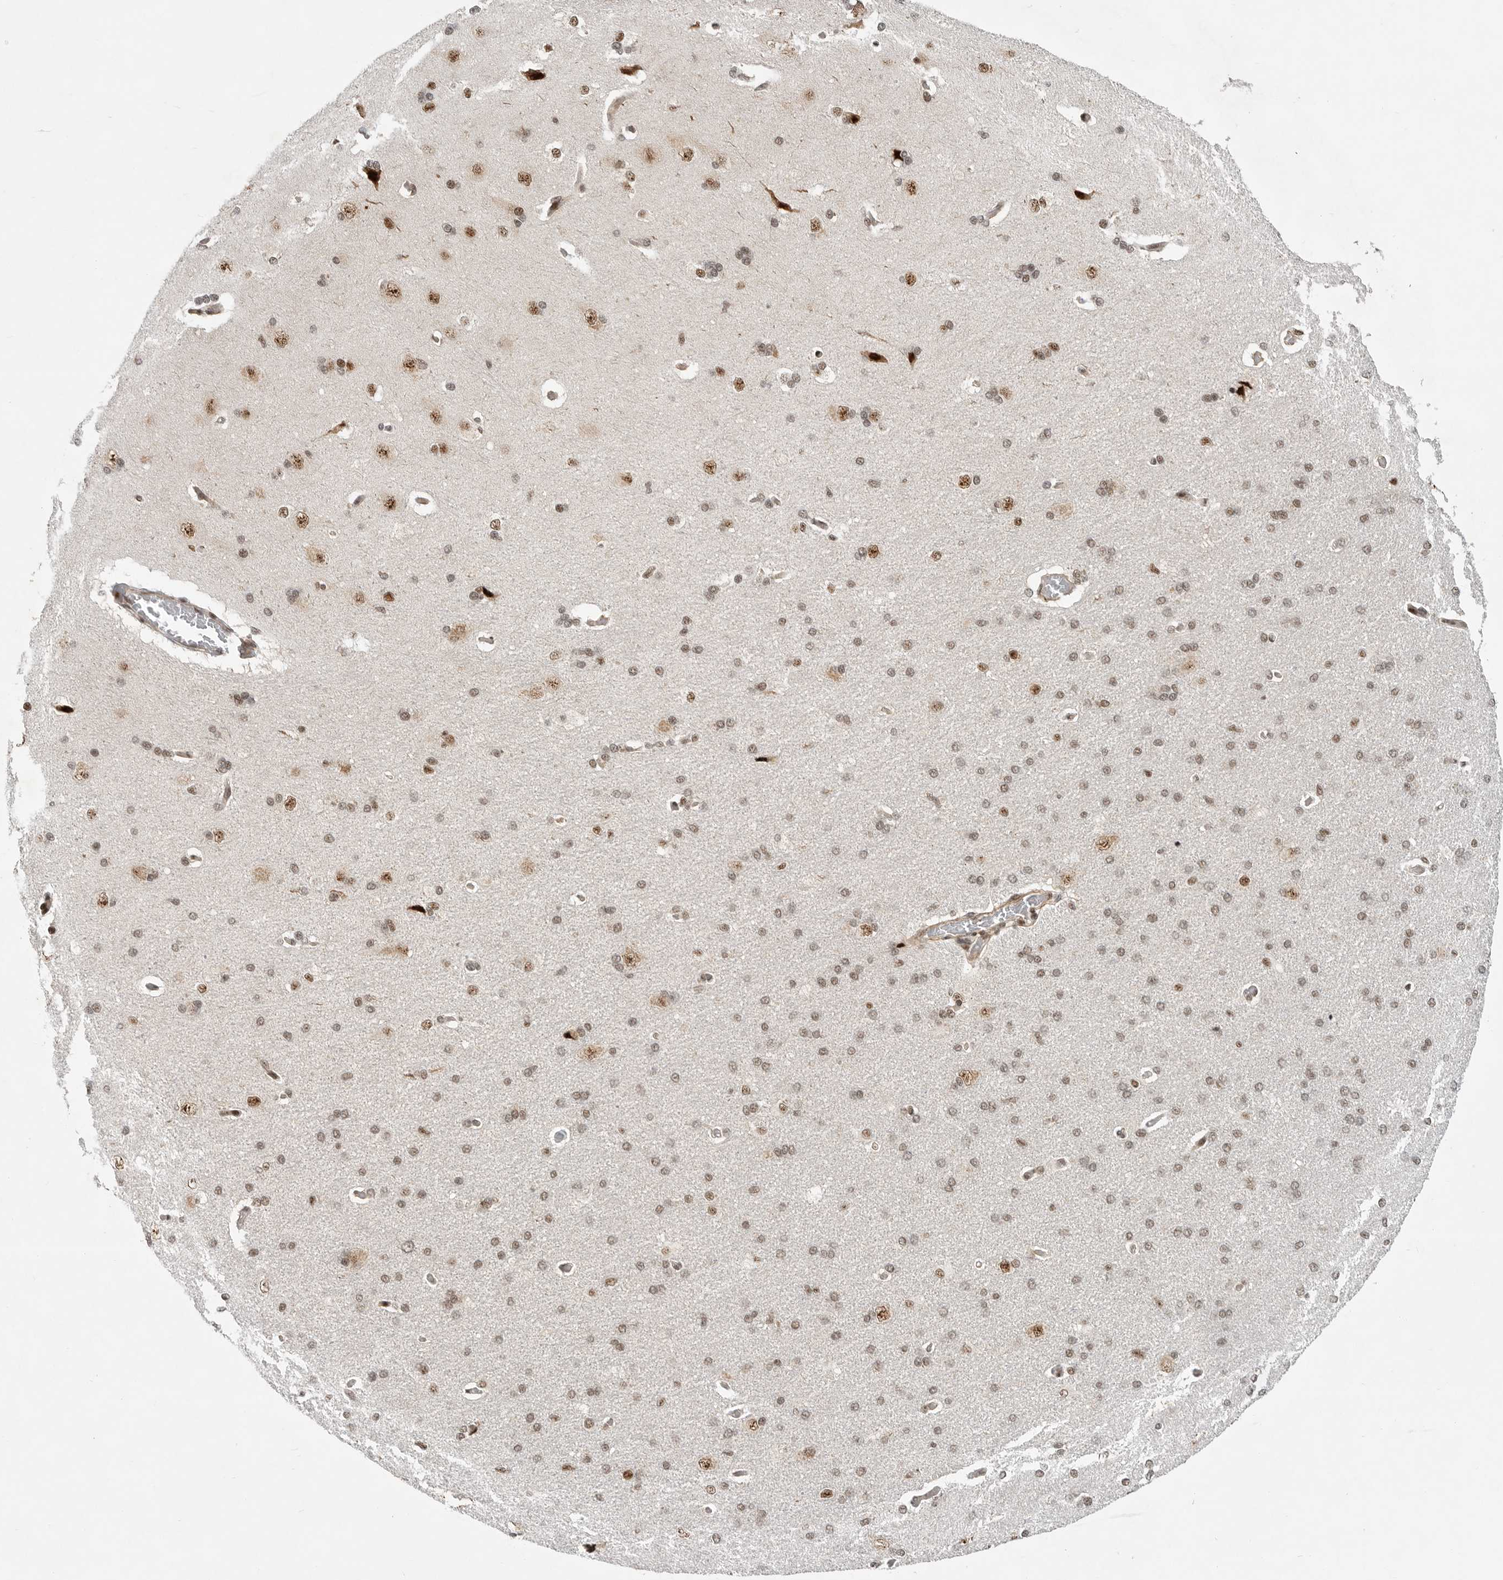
{"staining": {"intensity": "moderate", "quantity": ">75%", "location": "nuclear"}, "tissue": "cerebral cortex", "cell_type": "Endothelial cells", "image_type": "normal", "snomed": [{"axis": "morphology", "description": "Normal tissue, NOS"}, {"axis": "topography", "description": "Cerebral cortex"}], "caption": "High-magnification brightfield microscopy of unremarkable cerebral cortex stained with DAB (brown) and counterstained with hematoxylin (blue). endothelial cells exhibit moderate nuclear positivity is seen in about>75% of cells. The staining is performed using DAB brown chromogen to label protein expression. The nuclei are counter-stained blue using hematoxylin.", "gene": "GPATCH2", "patient": {"sex": "male", "age": 62}}